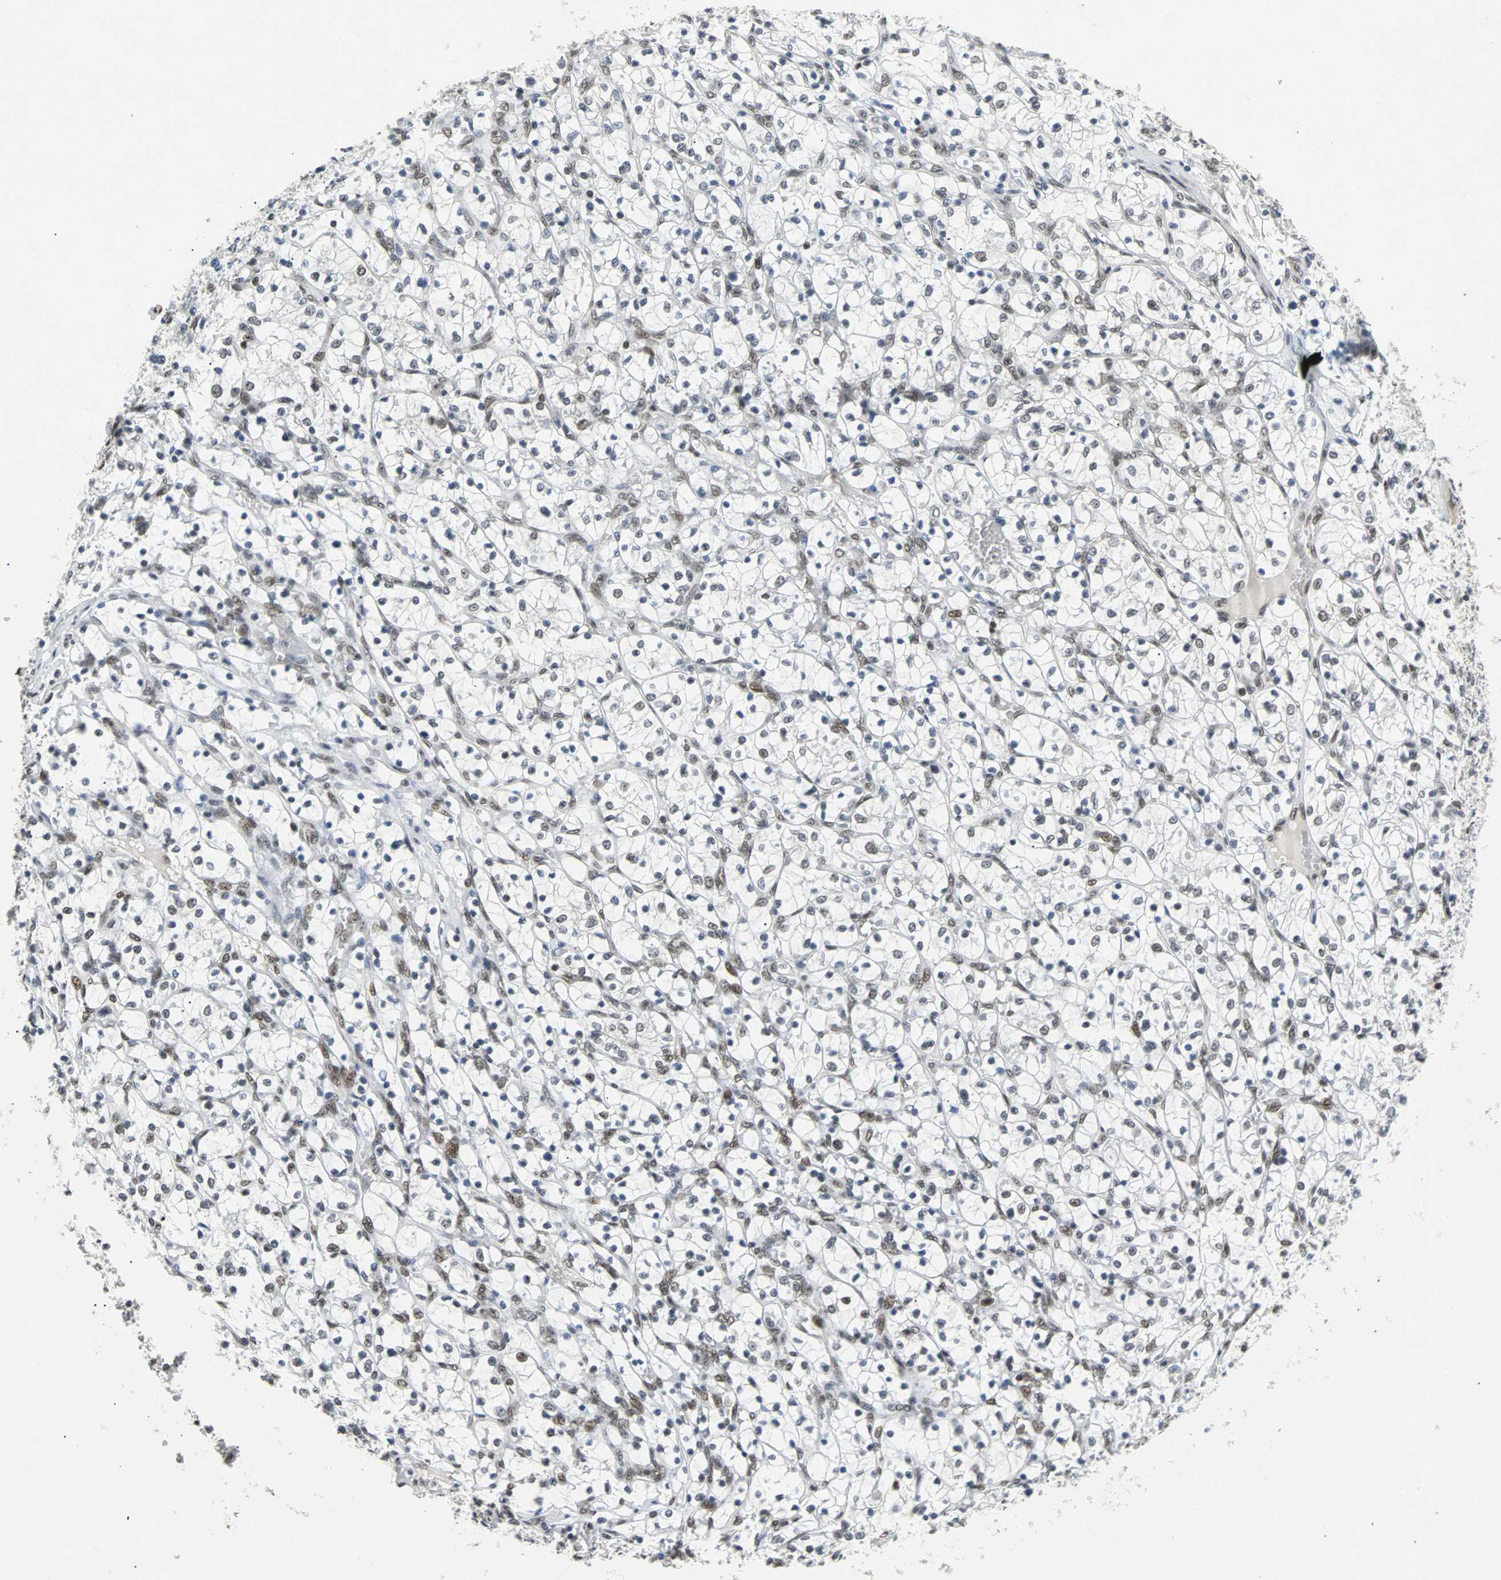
{"staining": {"intensity": "moderate", "quantity": "25%-75%", "location": "nuclear"}, "tissue": "renal cancer", "cell_type": "Tumor cells", "image_type": "cancer", "snomed": [{"axis": "morphology", "description": "Adenocarcinoma, NOS"}, {"axis": "topography", "description": "Kidney"}], "caption": "This histopathology image displays renal cancer stained with immunohistochemistry (IHC) to label a protein in brown. The nuclear of tumor cells show moderate positivity for the protein. Nuclei are counter-stained blue.", "gene": "GATAD2A", "patient": {"sex": "female", "age": 69}}